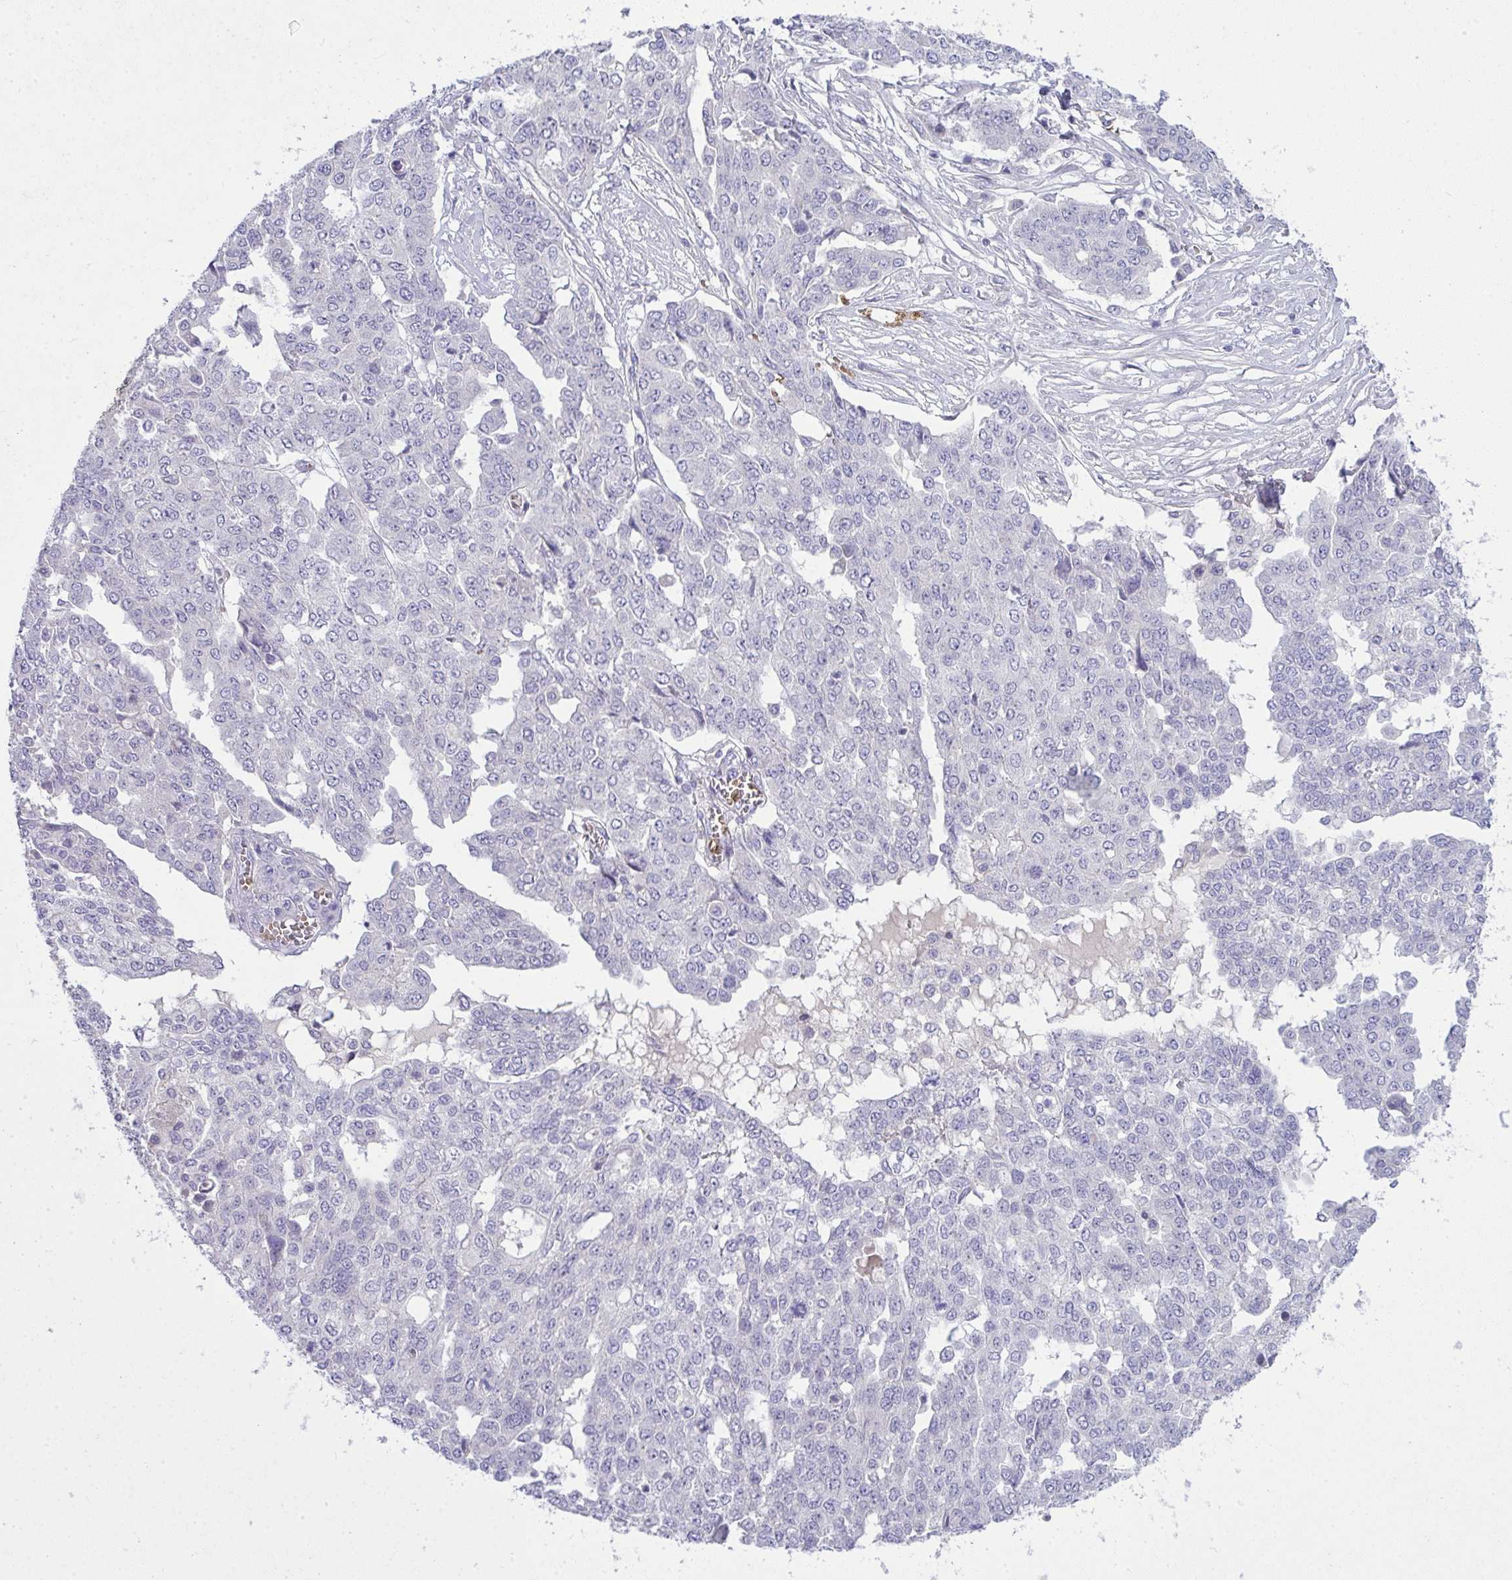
{"staining": {"intensity": "negative", "quantity": "none", "location": "none"}, "tissue": "ovarian cancer", "cell_type": "Tumor cells", "image_type": "cancer", "snomed": [{"axis": "morphology", "description": "Cystadenocarcinoma, serous, NOS"}, {"axis": "topography", "description": "Soft tissue"}, {"axis": "topography", "description": "Ovary"}], "caption": "Tumor cells show no significant staining in ovarian cancer (serous cystadenocarcinoma).", "gene": "SPTB", "patient": {"sex": "female", "age": 57}}